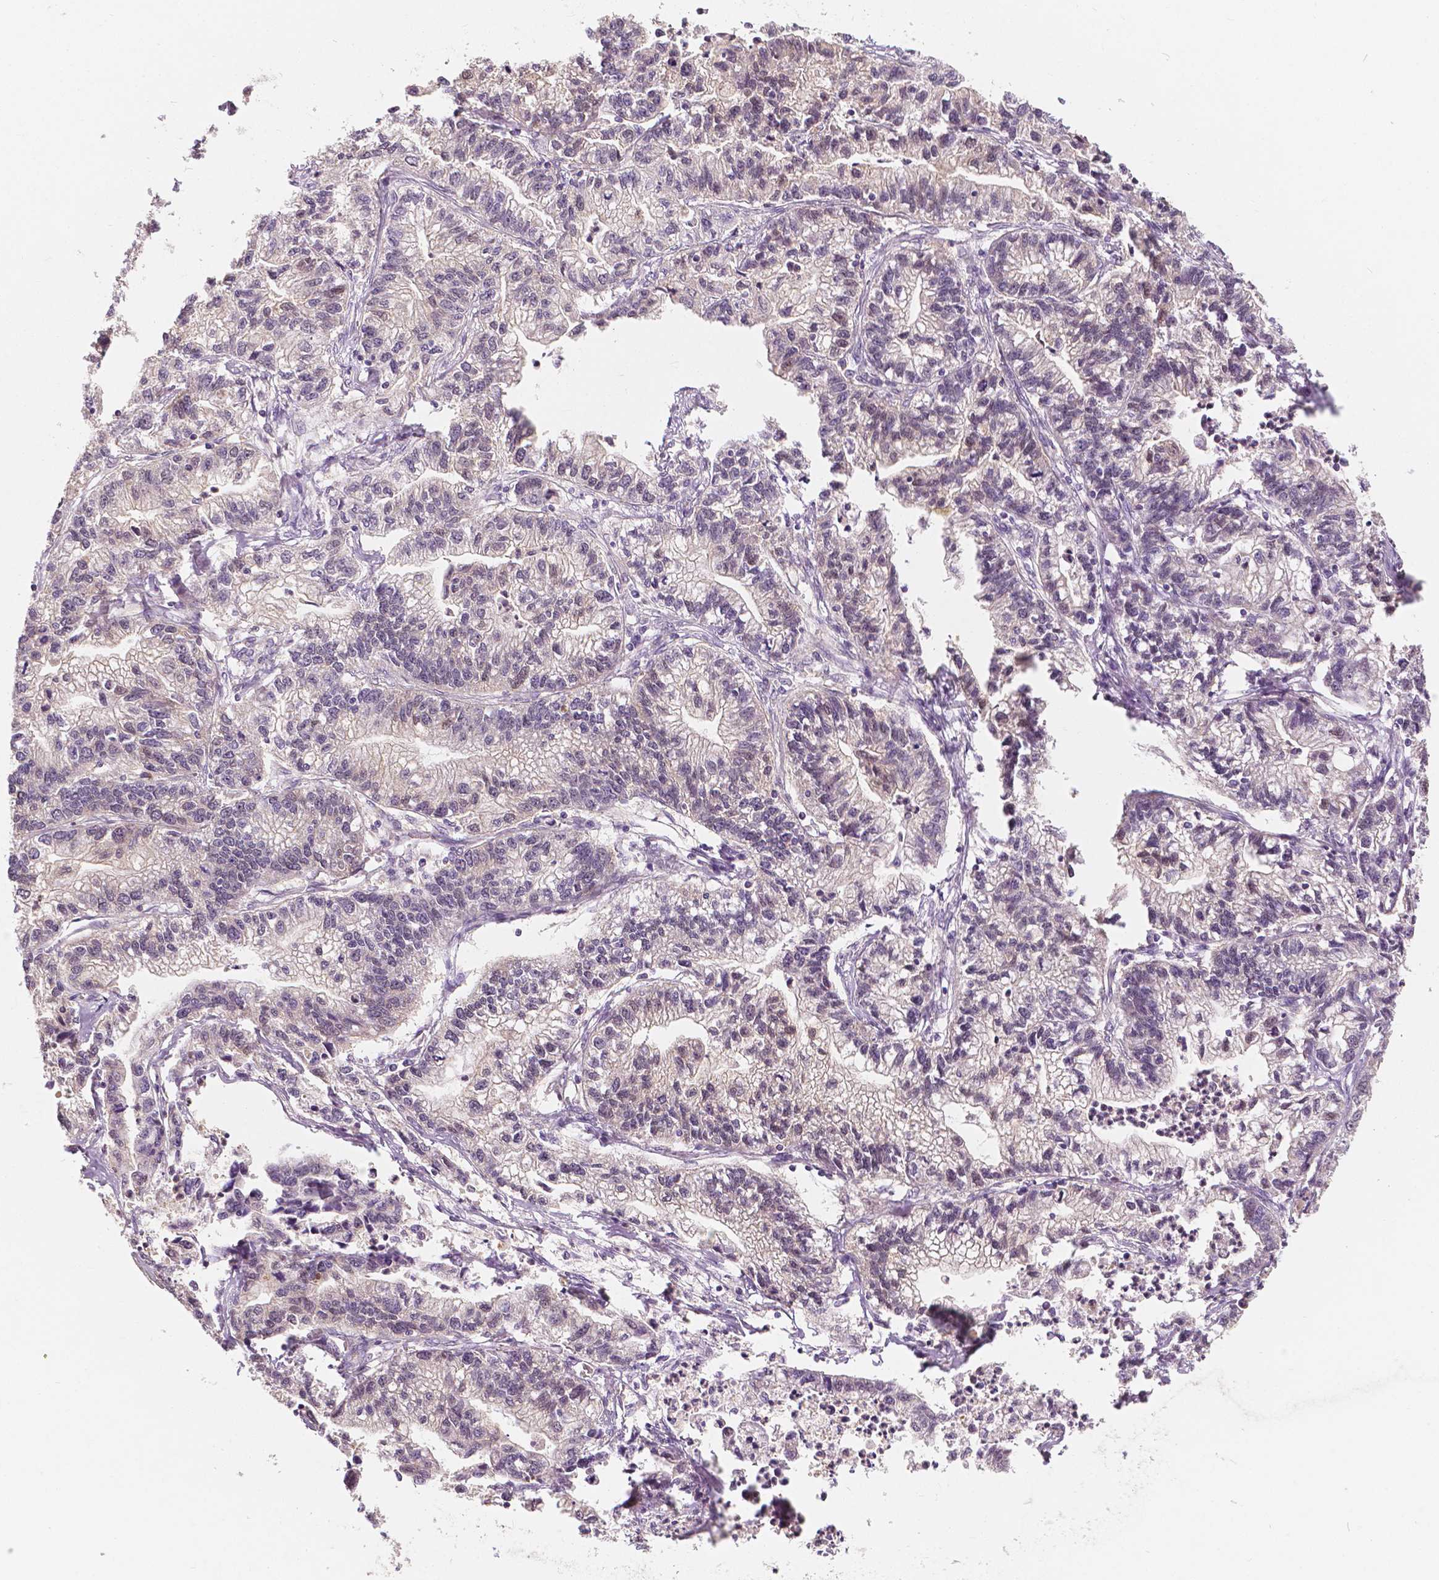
{"staining": {"intensity": "weak", "quantity": "25%-75%", "location": "cytoplasmic/membranous,nuclear"}, "tissue": "stomach cancer", "cell_type": "Tumor cells", "image_type": "cancer", "snomed": [{"axis": "morphology", "description": "Adenocarcinoma, NOS"}, {"axis": "topography", "description": "Stomach"}], "caption": "This photomicrograph shows immunohistochemistry (IHC) staining of adenocarcinoma (stomach), with low weak cytoplasmic/membranous and nuclear positivity in approximately 25%-75% of tumor cells.", "gene": "NAPRT", "patient": {"sex": "male", "age": 83}}